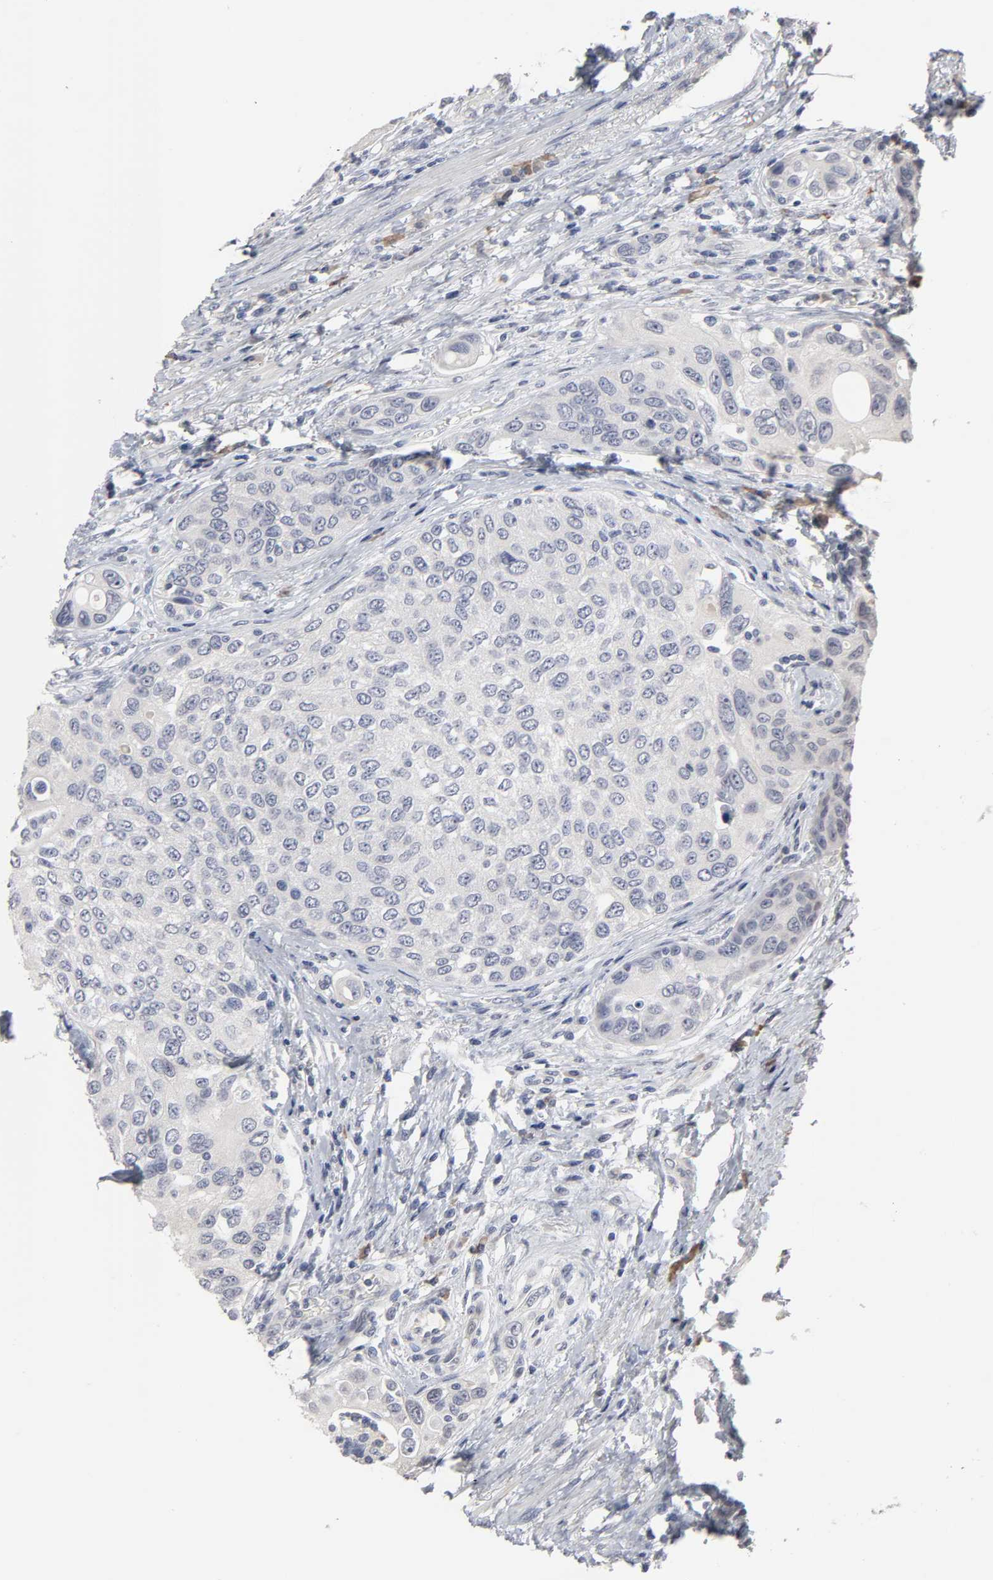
{"staining": {"intensity": "negative", "quantity": "none", "location": "none"}, "tissue": "urothelial cancer", "cell_type": "Tumor cells", "image_type": "cancer", "snomed": [{"axis": "morphology", "description": "Urothelial carcinoma, High grade"}, {"axis": "topography", "description": "Urinary bladder"}], "caption": "A histopathology image of human urothelial cancer is negative for staining in tumor cells.", "gene": "HNF4A", "patient": {"sex": "female", "age": 56}}